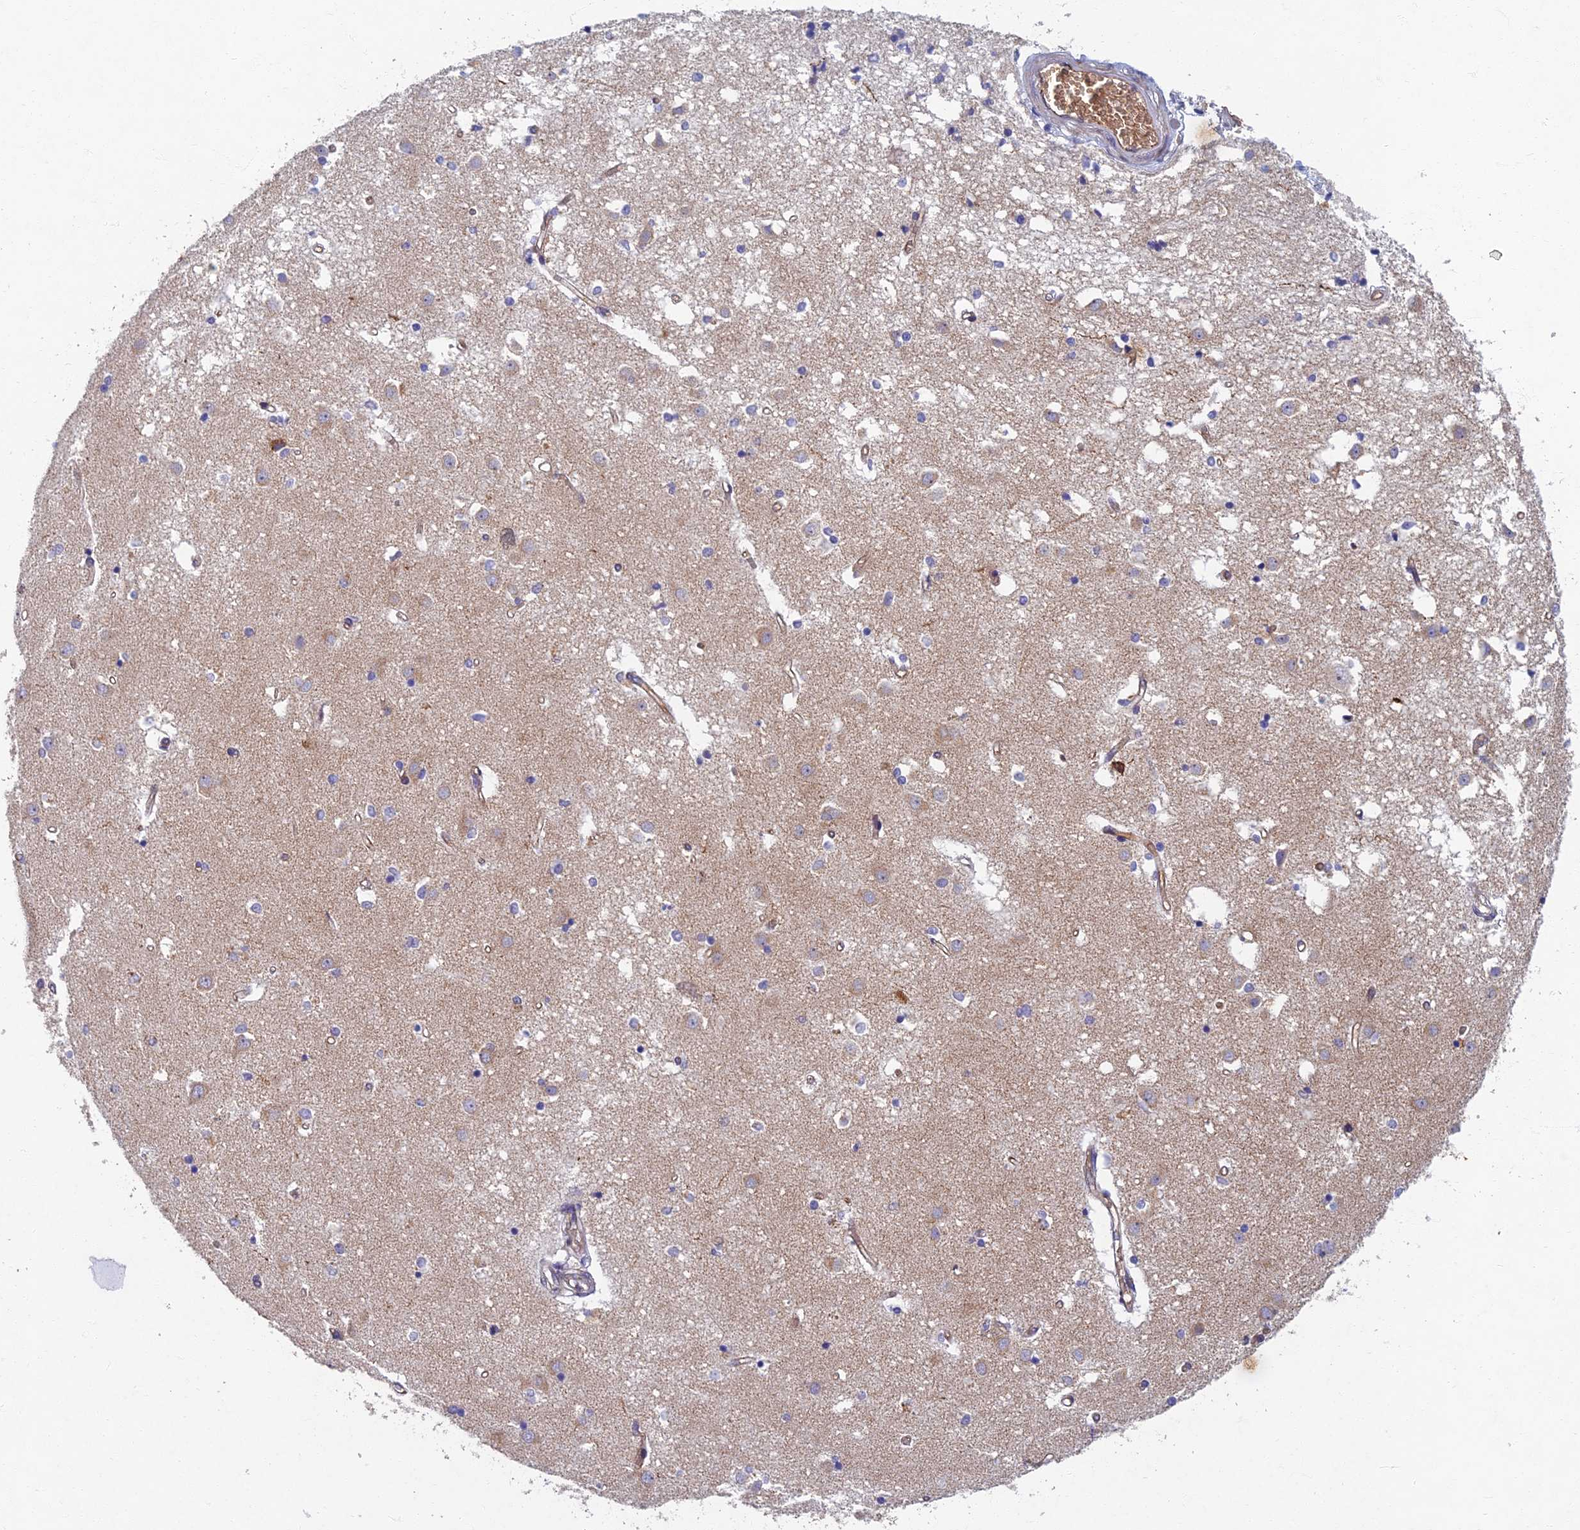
{"staining": {"intensity": "negative", "quantity": "none", "location": "none"}, "tissue": "caudate", "cell_type": "Glial cells", "image_type": "normal", "snomed": [{"axis": "morphology", "description": "Normal tissue, NOS"}, {"axis": "topography", "description": "Lateral ventricle wall"}], "caption": "DAB immunohistochemical staining of normal caudate shows no significant expression in glial cells.", "gene": "RHBDL2", "patient": {"sex": "male", "age": 45}}